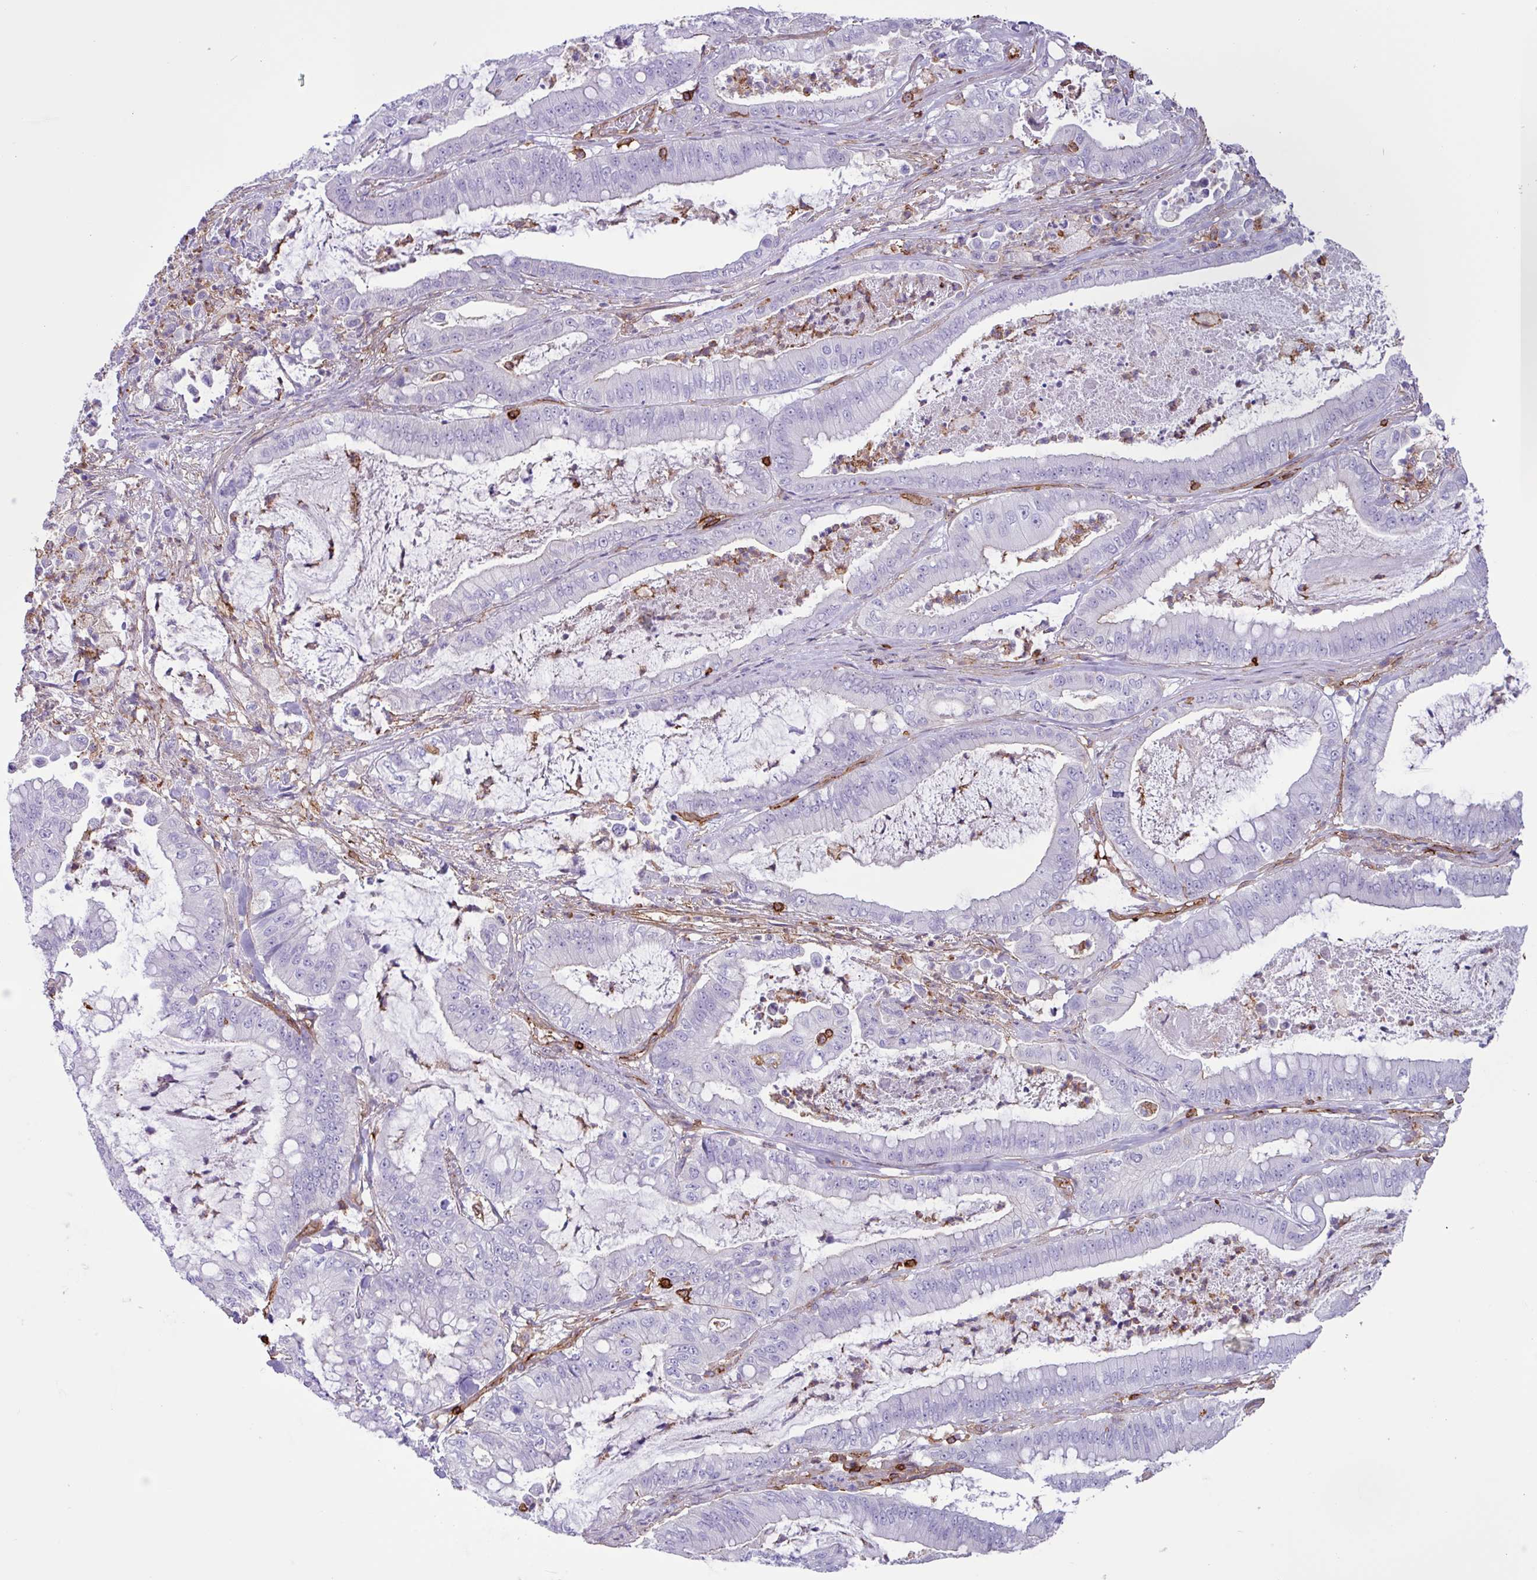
{"staining": {"intensity": "negative", "quantity": "none", "location": "none"}, "tissue": "pancreatic cancer", "cell_type": "Tumor cells", "image_type": "cancer", "snomed": [{"axis": "morphology", "description": "Adenocarcinoma, NOS"}, {"axis": "topography", "description": "Pancreas"}], "caption": "The image reveals no significant positivity in tumor cells of adenocarcinoma (pancreatic).", "gene": "PPP1R18", "patient": {"sex": "male", "age": 71}}